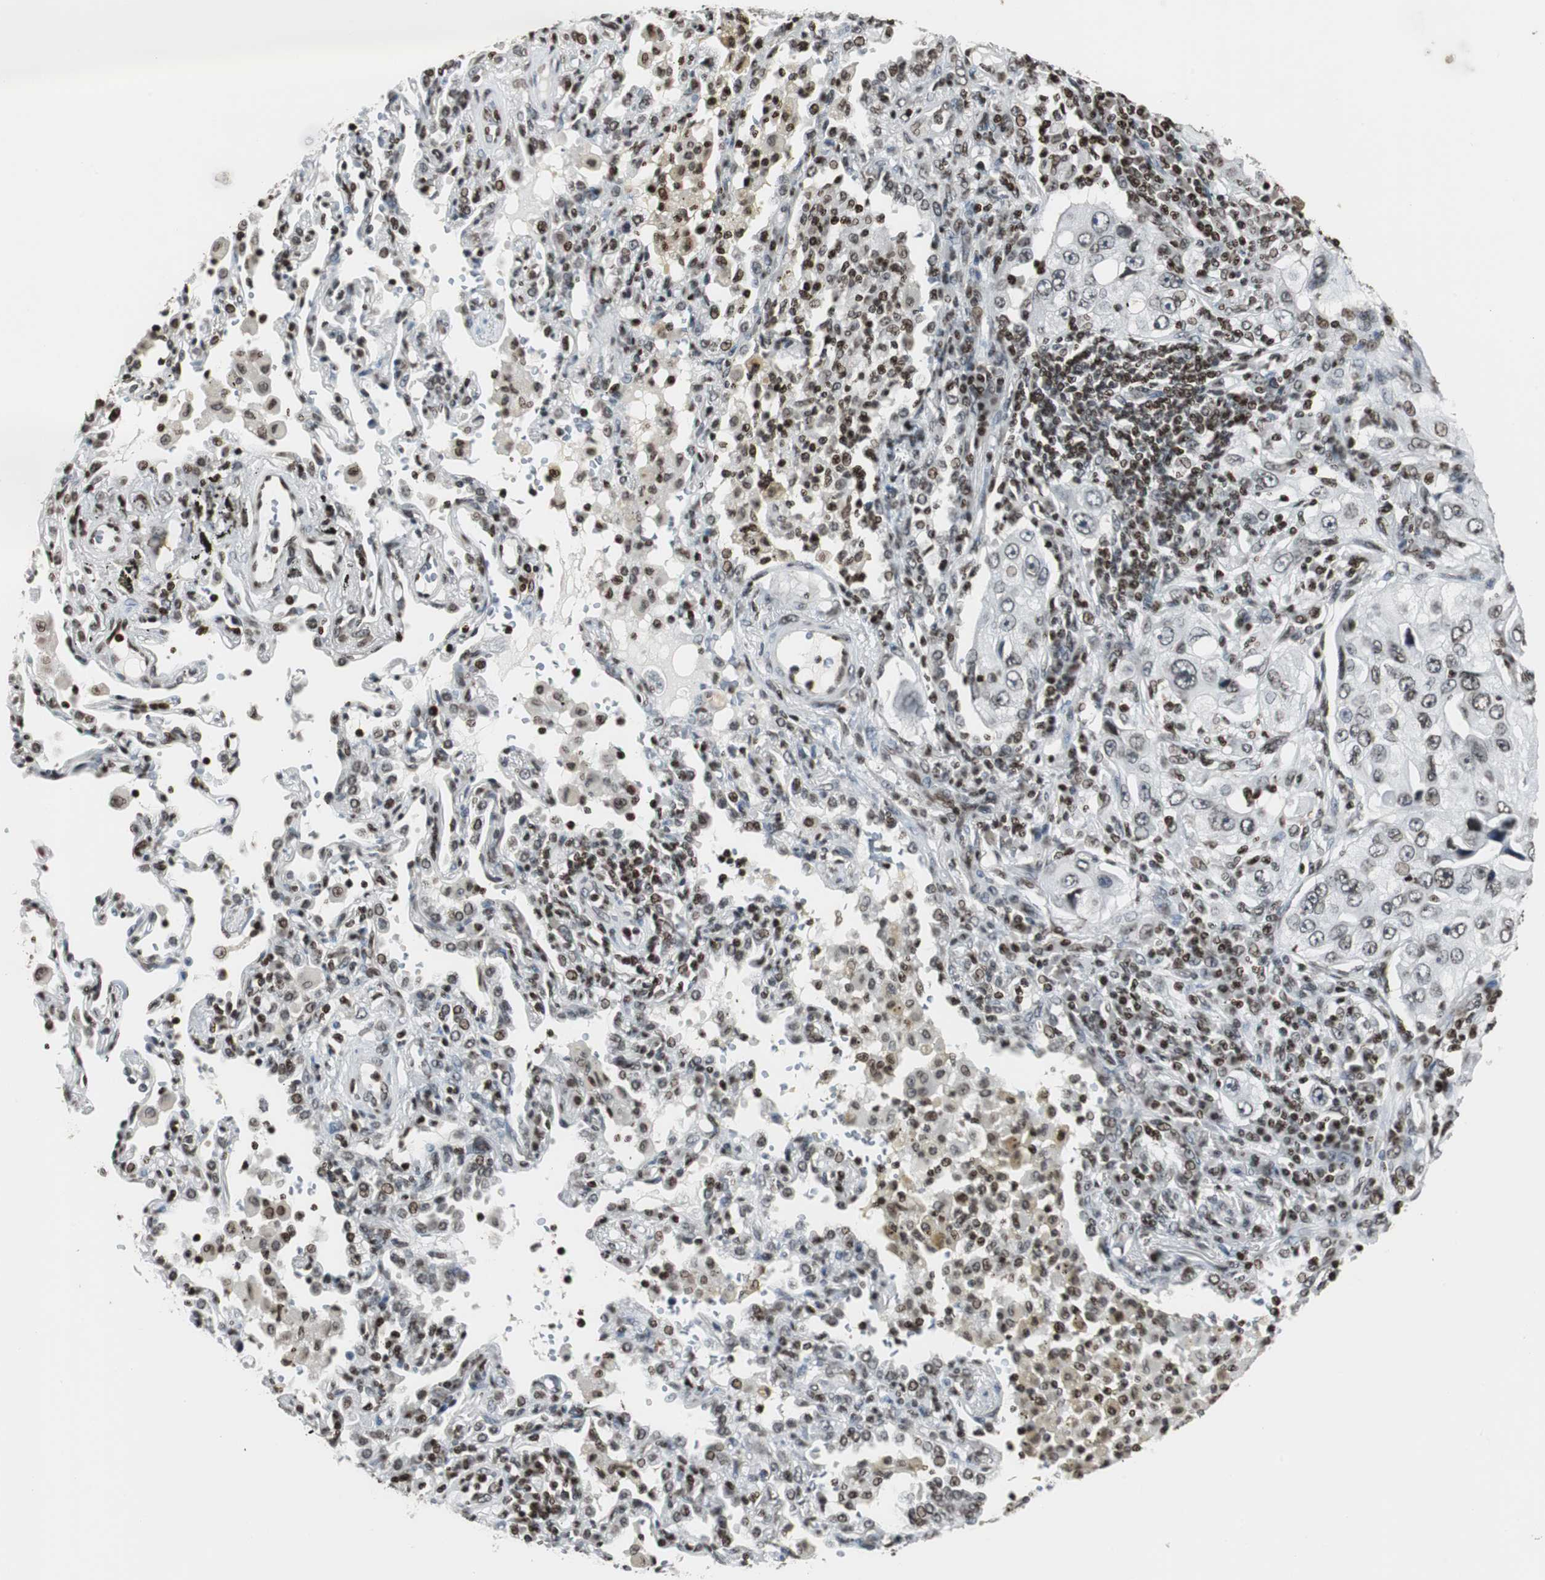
{"staining": {"intensity": "moderate", "quantity": "<25%", "location": "nuclear"}, "tissue": "lung cancer", "cell_type": "Tumor cells", "image_type": "cancer", "snomed": [{"axis": "morphology", "description": "Adenocarcinoma, NOS"}, {"axis": "topography", "description": "Lung"}], "caption": "IHC of lung adenocarcinoma reveals low levels of moderate nuclear expression in about <25% of tumor cells. (IHC, brightfield microscopy, high magnification).", "gene": "PAXIP1", "patient": {"sex": "male", "age": 84}}